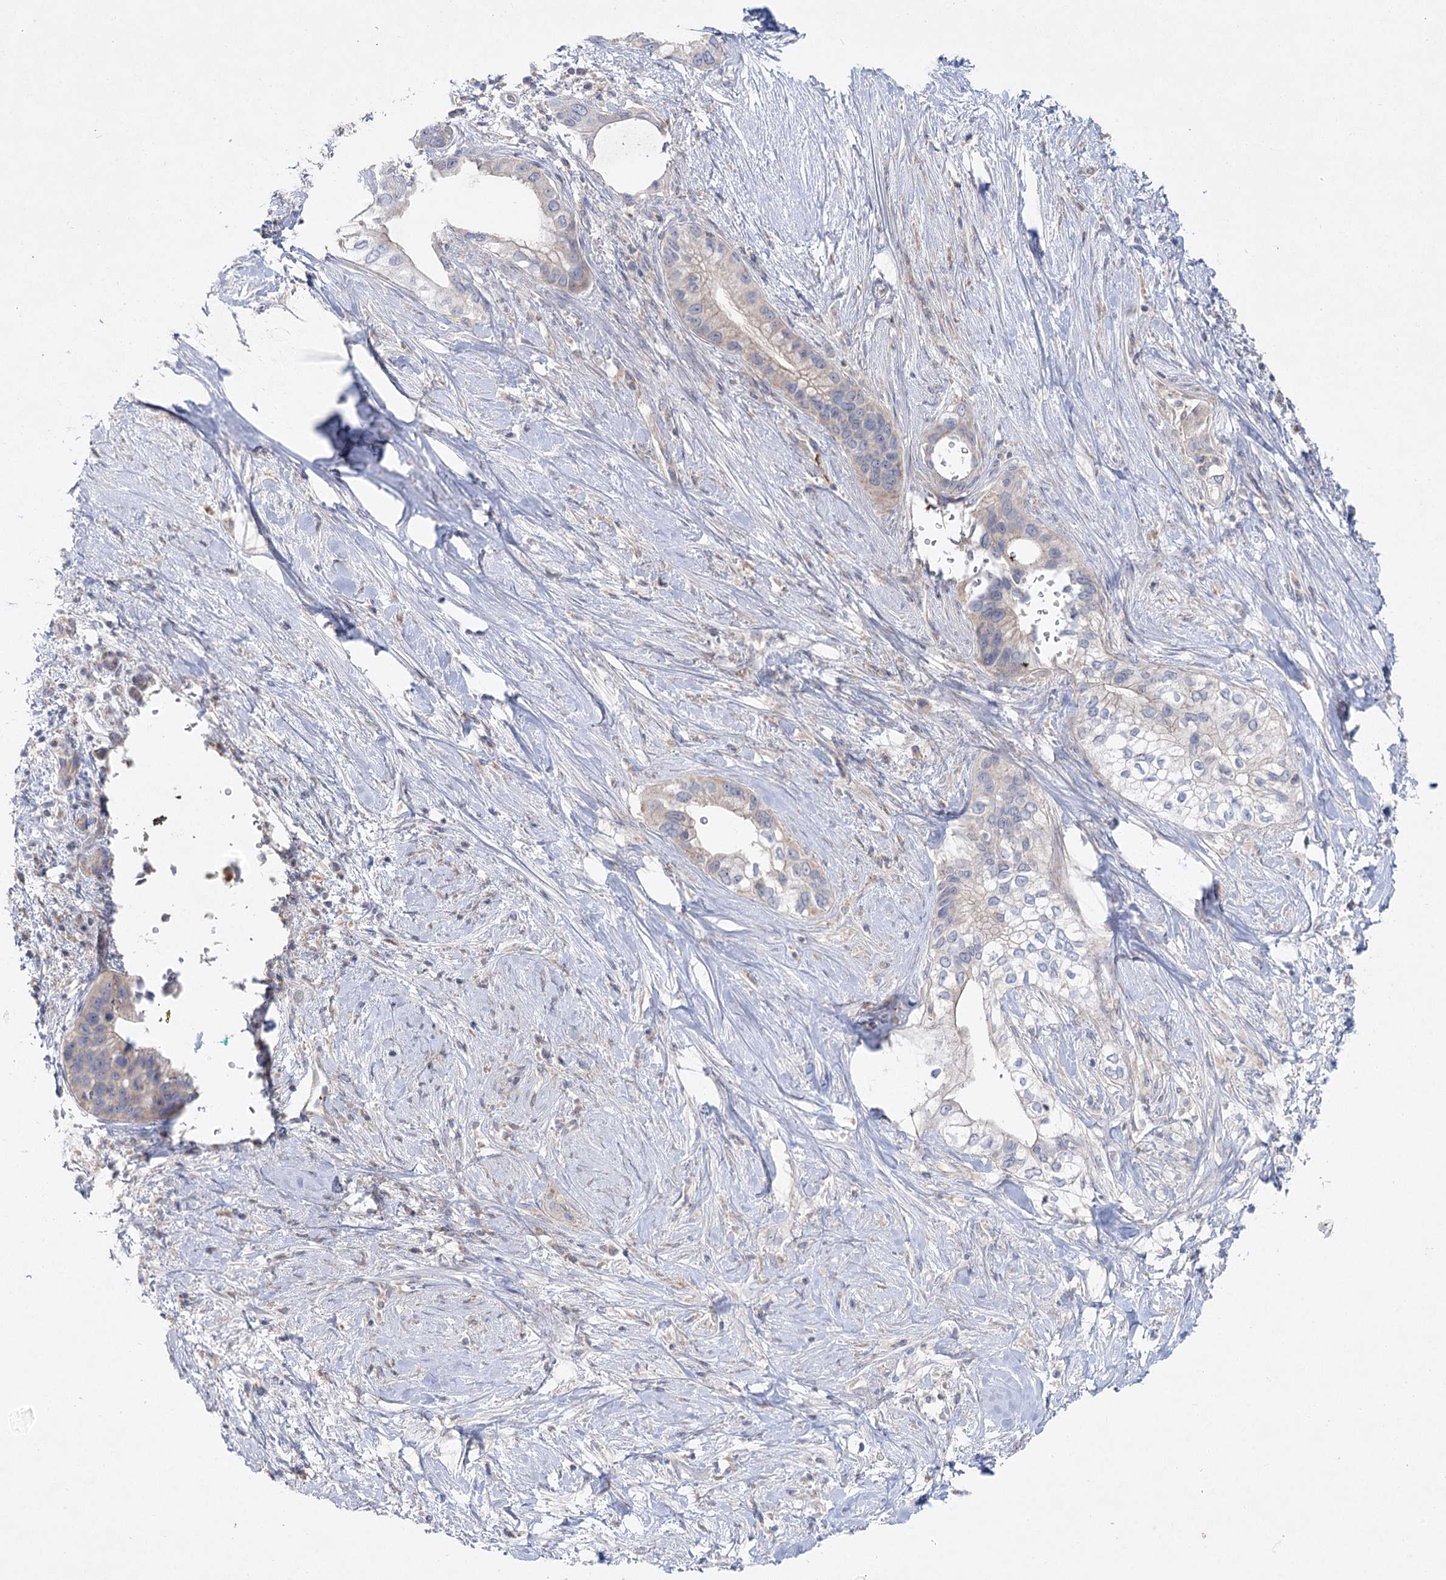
{"staining": {"intensity": "weak", "quantity": "<25%", "location": "cytoplasmic/membranous"}, "tissue": "pancreatic cancer", "cell_type": "Tumor cells", "image_type": "cancer", "snomed": [{"axis": "morphology", "description": "Normal tissue, NOS"}, {"axis": "morphology", "description": "Adenocarcinoma, NOS"}, {"axis": "topography", "description": "Pancreas"}, {"axis": "topography", "description": "Peripheral nerve tissue"}], "caption": "Immunohistochemical staining of human pancreatic cancer reveals no significant positivity in tumor cells.", "gene": "TMEM187", "patient": {"sex": "male", "age": 59}}